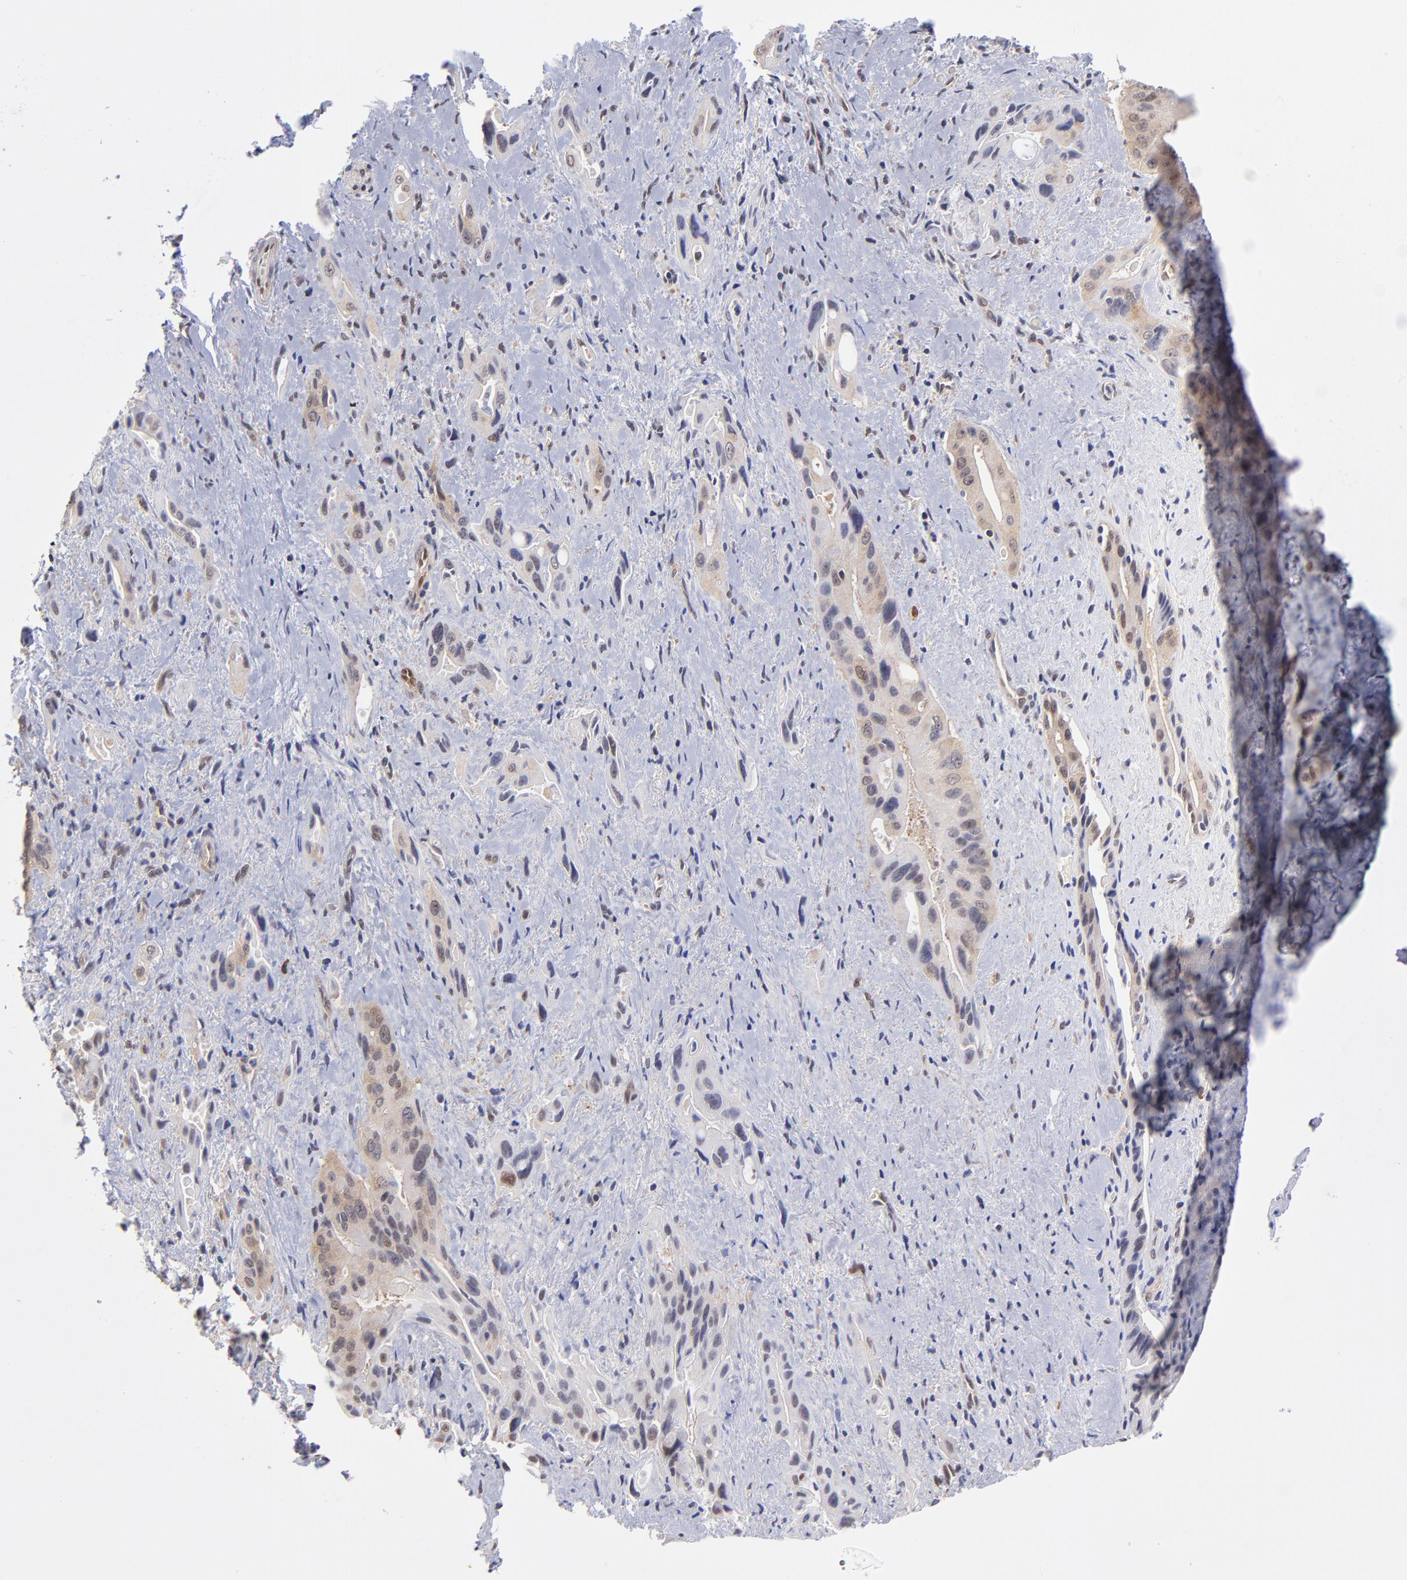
{"staining": {"intensity": "weak", "quantity": ">75%", "location": "cytoplasmic/membranous"}, "tissue": "pancreatic cancer", "cell_type": "Tumor cells", "image_type": "cancer", "snomed": [{"axis": "morphology", "description": "Adenocarcinoma, NOS"}, {"axis": "topography", "description": "Pancreas"}], "caption": "Immunohistochemical staining of human pancreatic cancer reveals weak cytoplasmic/membranous protein staining in about >75% of tumor cells. (IHC, brightfield microscopy, high magnification).", "gene": "UBE2E3", "patient": {"sex": "male", "age": 77}}